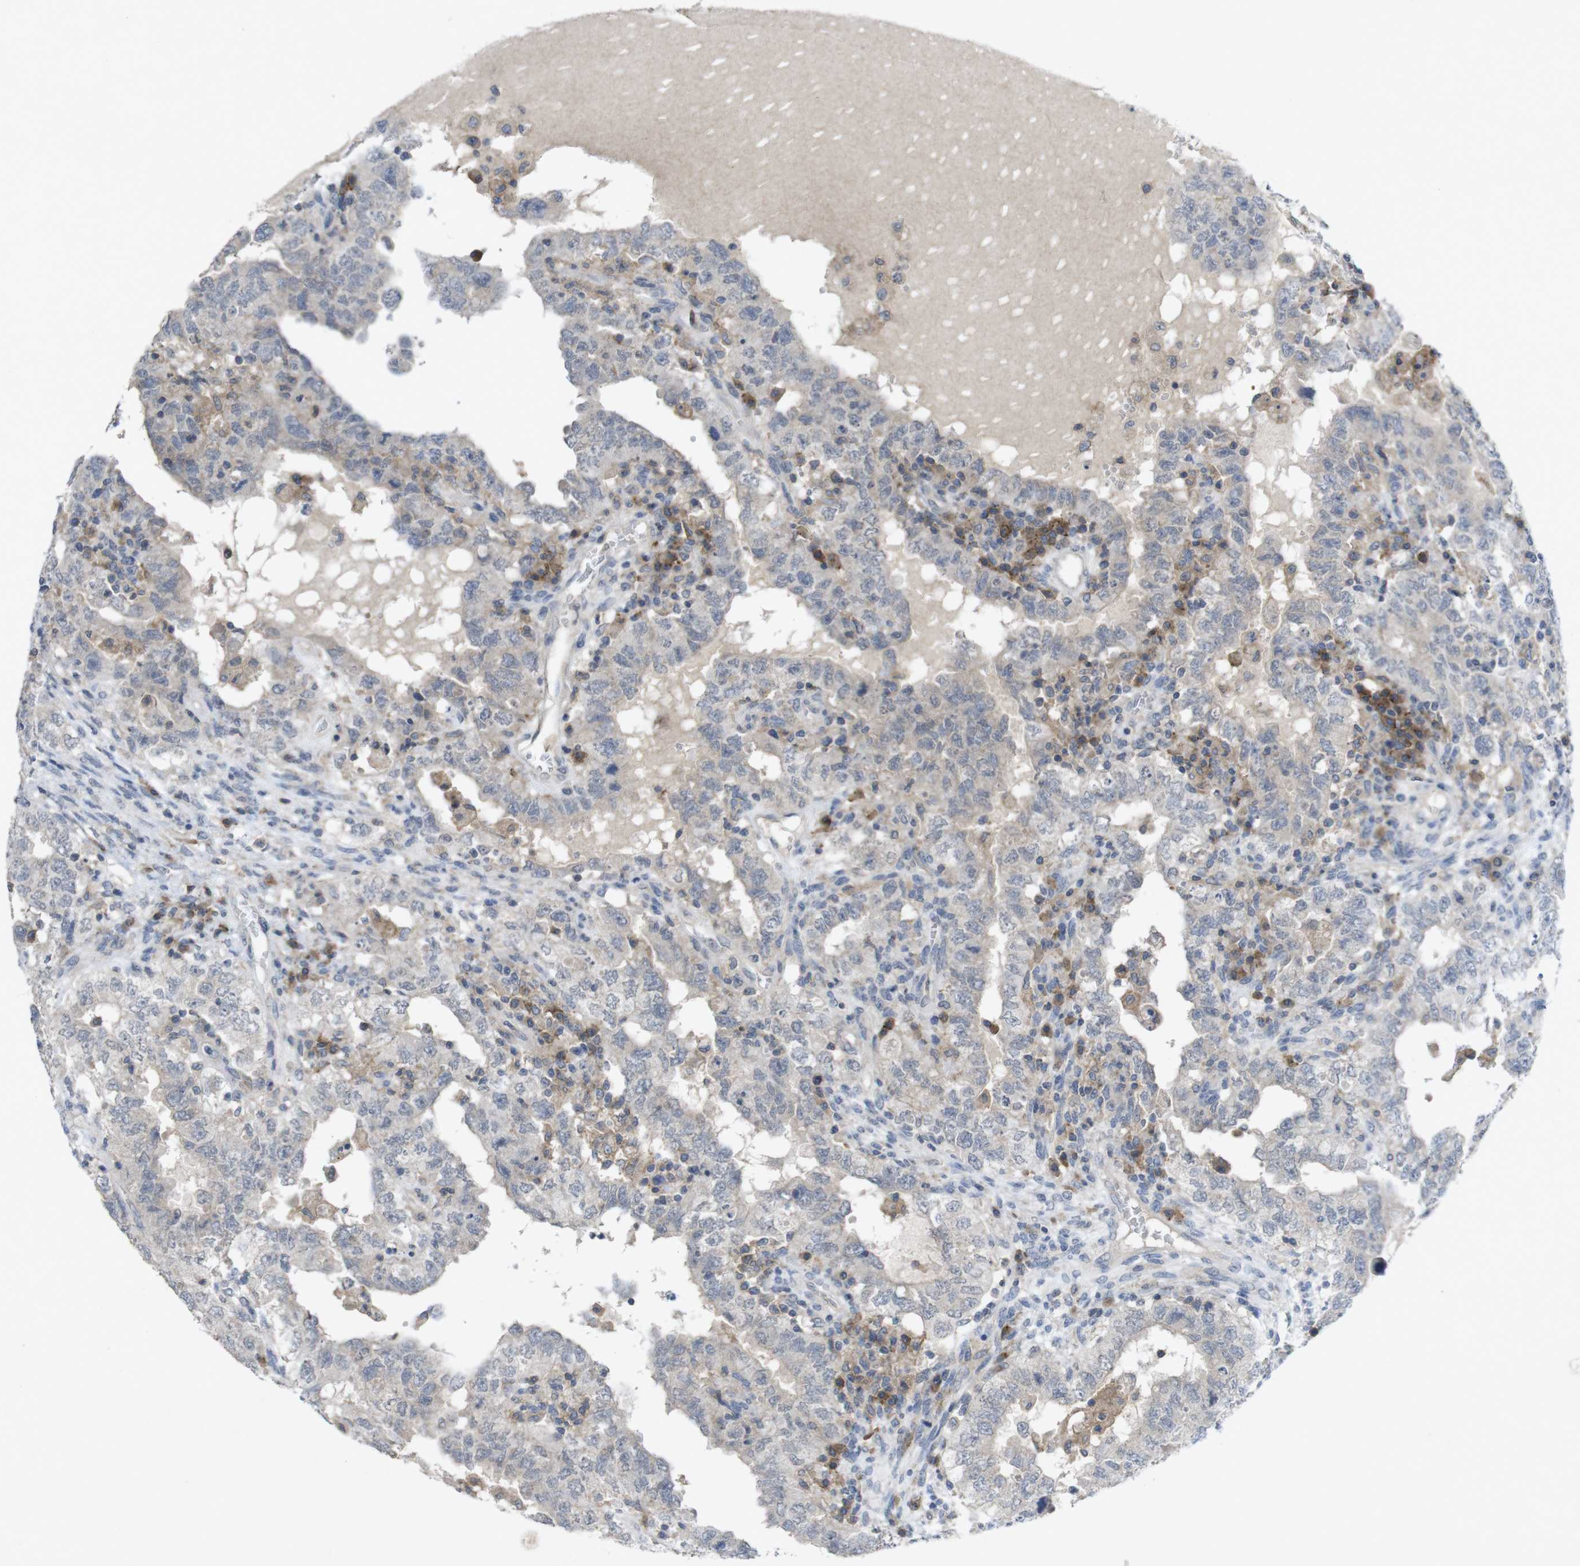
{"staining": {"intensity": "weak", "quantity": "<25%", "location": "cytoplasmic/membranous"}, "tissue": "testis cancer", "cell_type": "Tumor cells", "image_type": "cancer", "snomed": [{"axis": "morphology", "description": "Carcinoma, Embryonal, NOS"}, {"axis": "topography", "description": "Testis"}], "caption": "Testis cancer (embryonal carcinoma) was stained to show a protein in brown. There is no significant positivity in tumor cells. Nuclei are stained in blue.", "gene": "SLAMF7", "patient": {"sex": "male", "age": 26}}